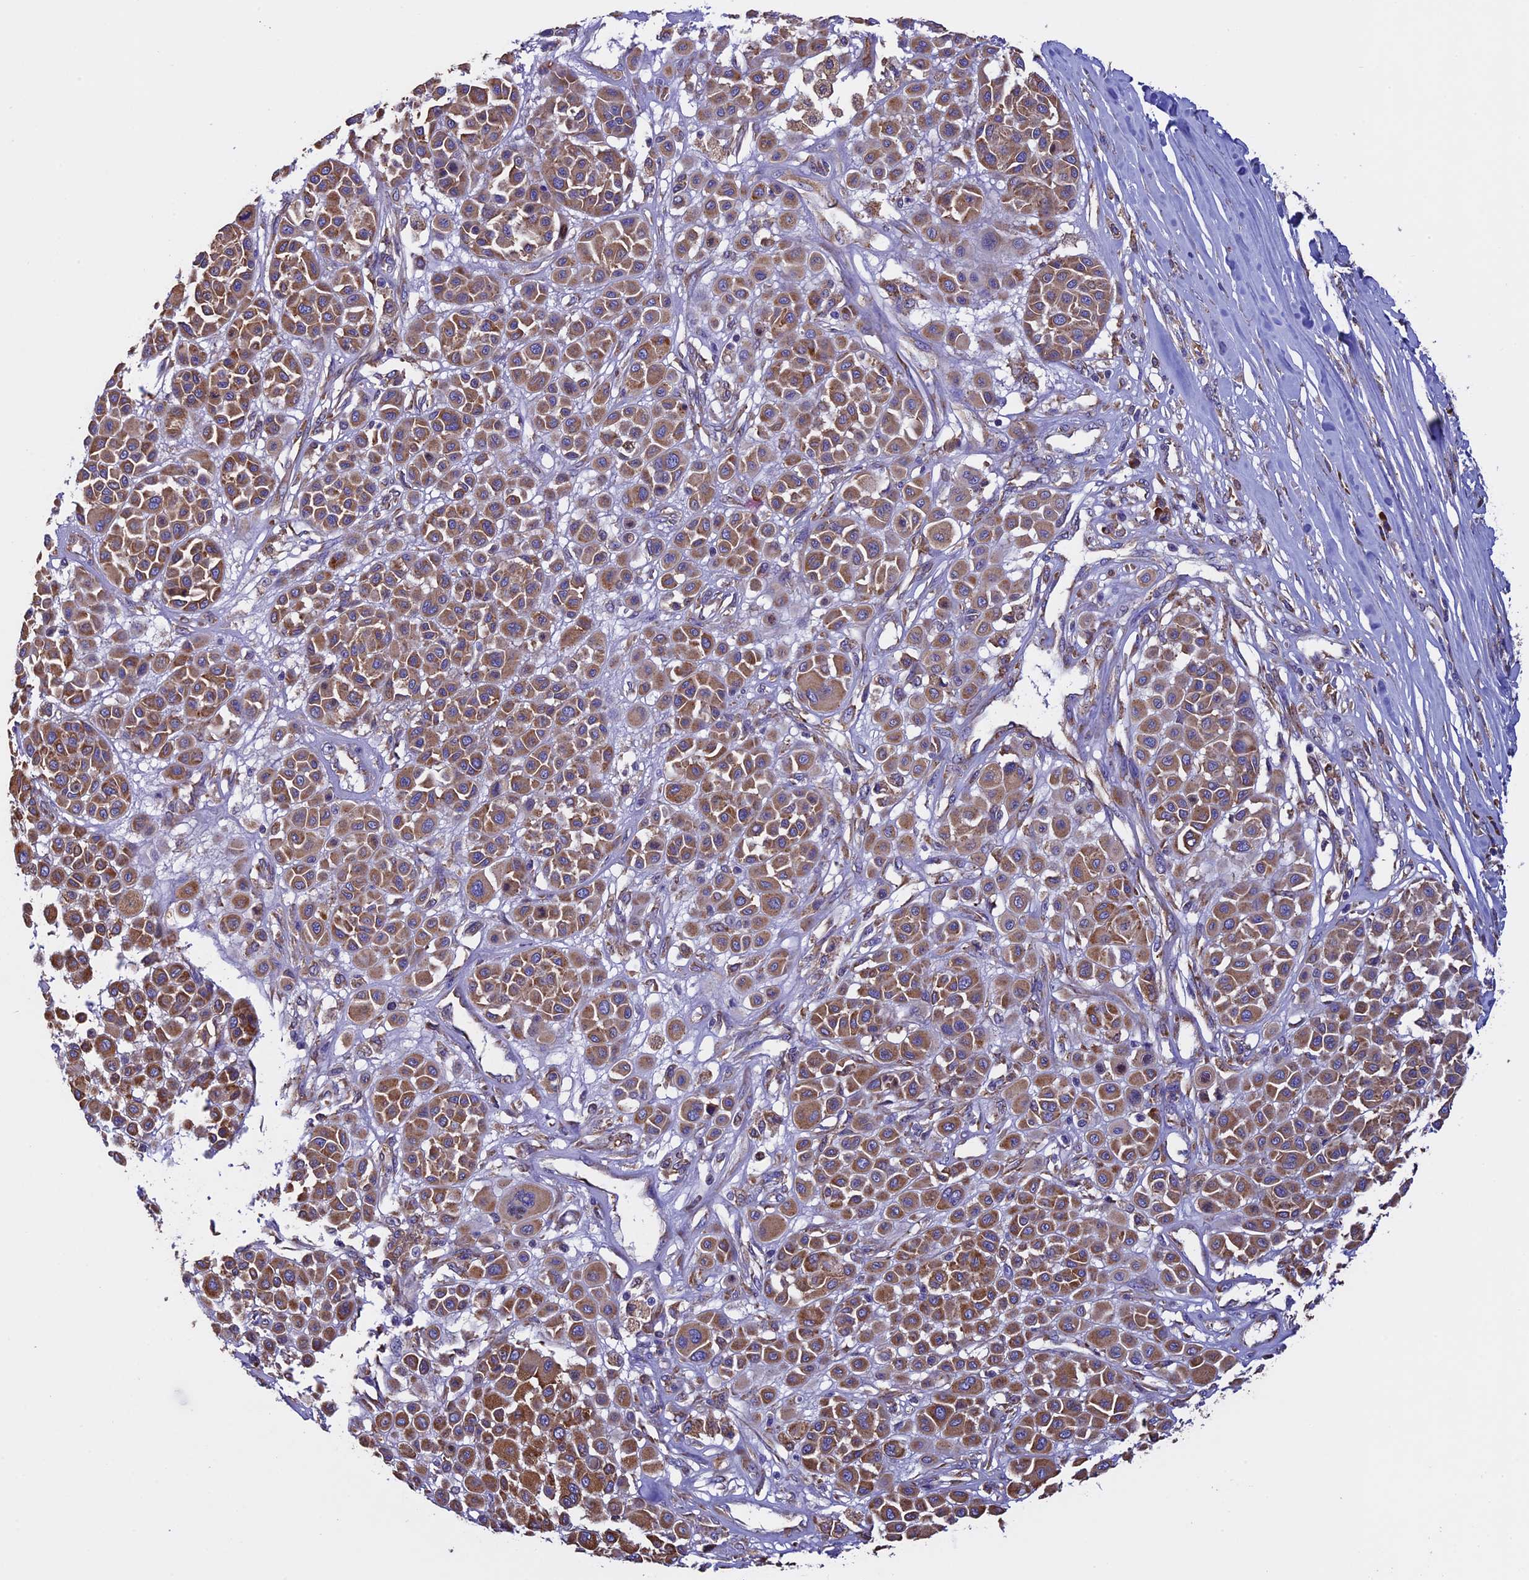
{"staining": {"intensity": "moderate", "quantity": ">75%", "location": "cytoplasmic/membranous"}, "tissue": "melanoma", "cell_type": "Tumor cells", "image_type": "cancer", "snomed": [{"axis": "morphology", "description": "Malignant melanoma, Metastatic site"}, {"axis": "topography", "description": "Soft tissue"}], "caption": "Tumor cells exhibit medium levels of moderate cytoplasmic/membranous staining in approximately >75% of cells in human malignant melanoma (metastatic site).", "gene": "BTBD3", "patient": {"sex": "male", "age": 41}}